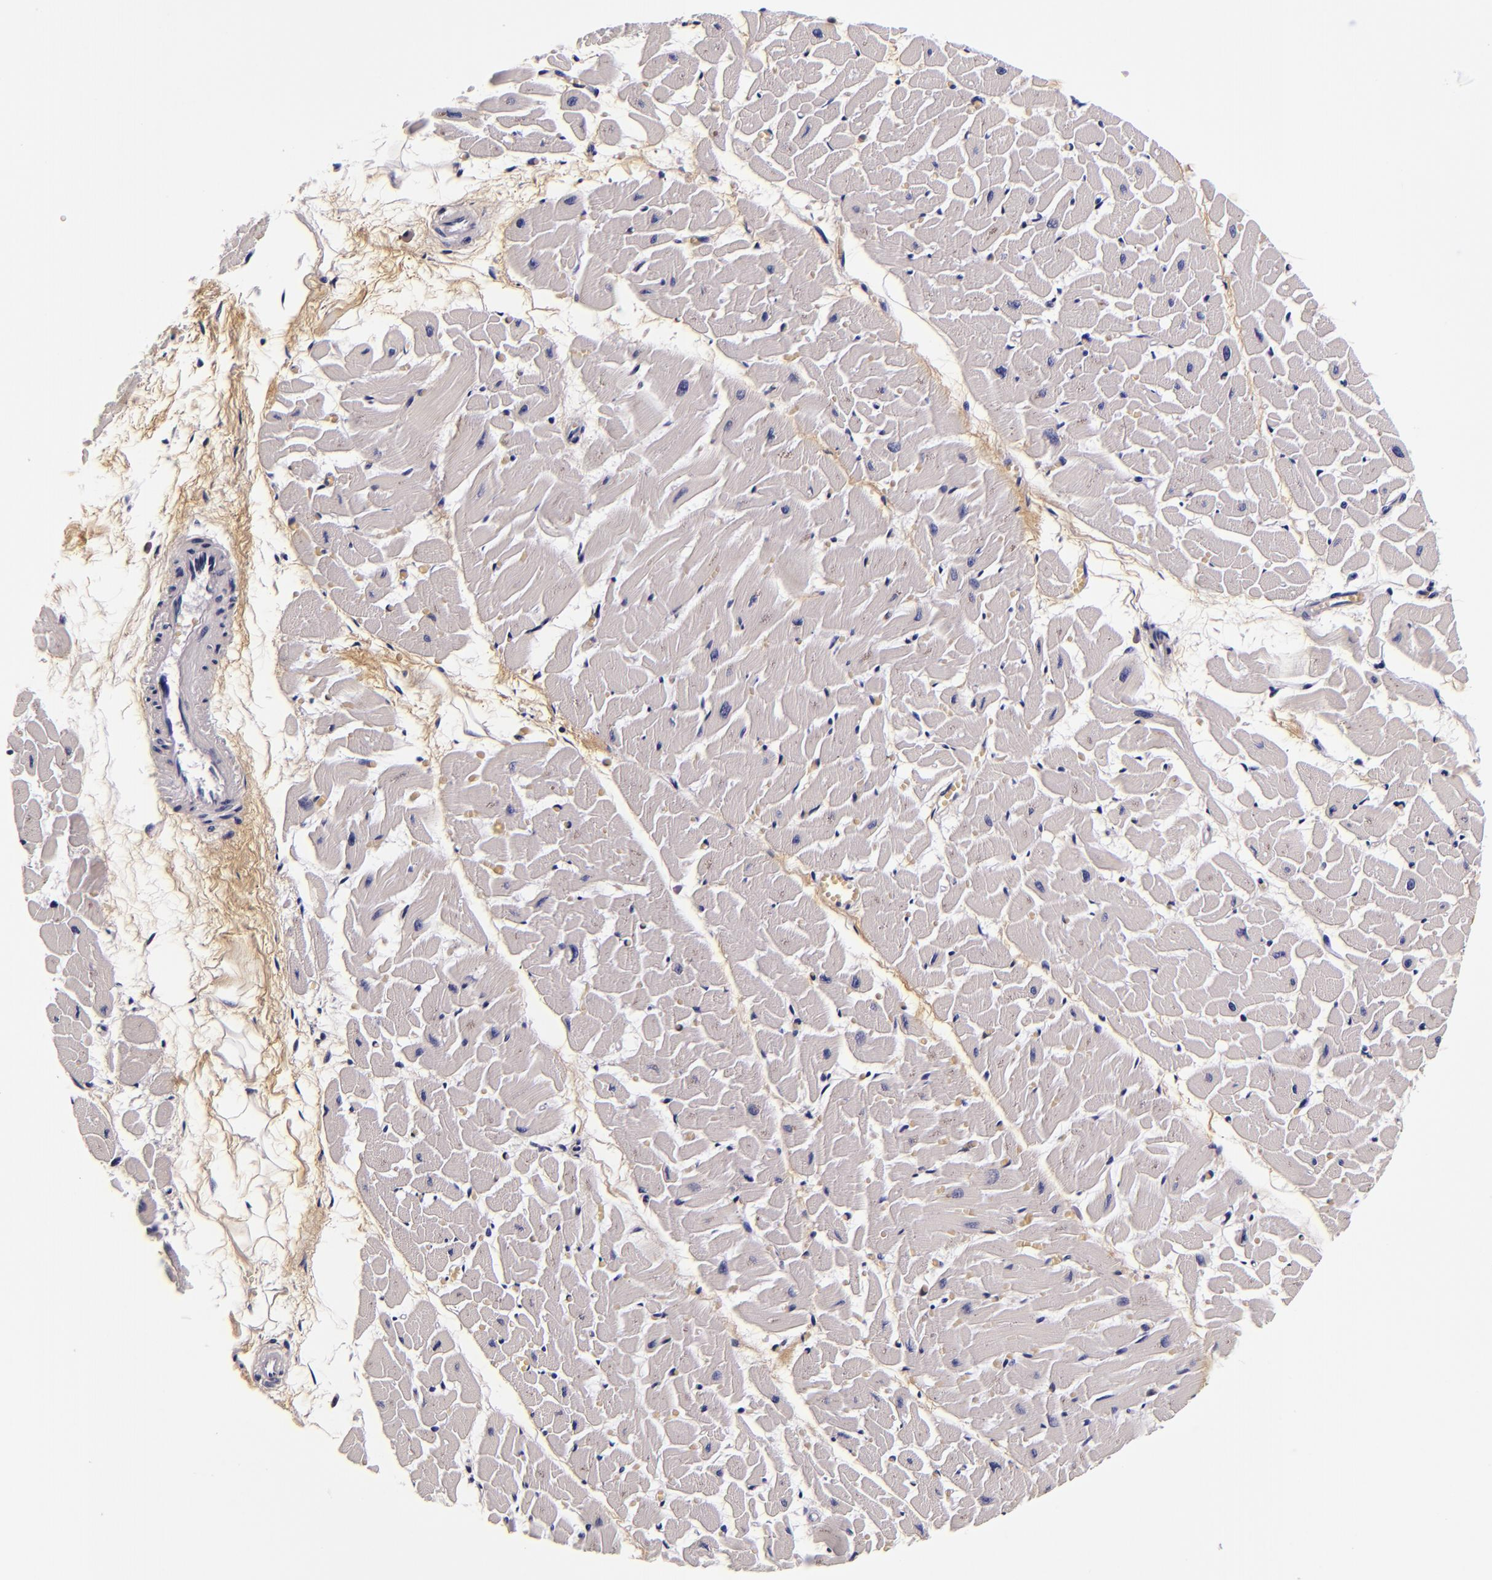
{"staining": {"intensity": "negative", "quantity": "none", "location": "none"}, "tissue": "heart muscle", "cell_type": "Cardiomyocytes", "image_type": "normal", "snomed": [{"axis": "morphology", "description": "Normal tissue, NOS"}, {"axis": "topography", "description": "Heart"}], "caption": "High power microscopy micrograph of an immunohistochemistry micrograph of unremarkable heart muscle, revealing no significant positivity in cardiomyocytes.", "gene": "FBN1", "patient": {"sex": "female", "age": 19}}